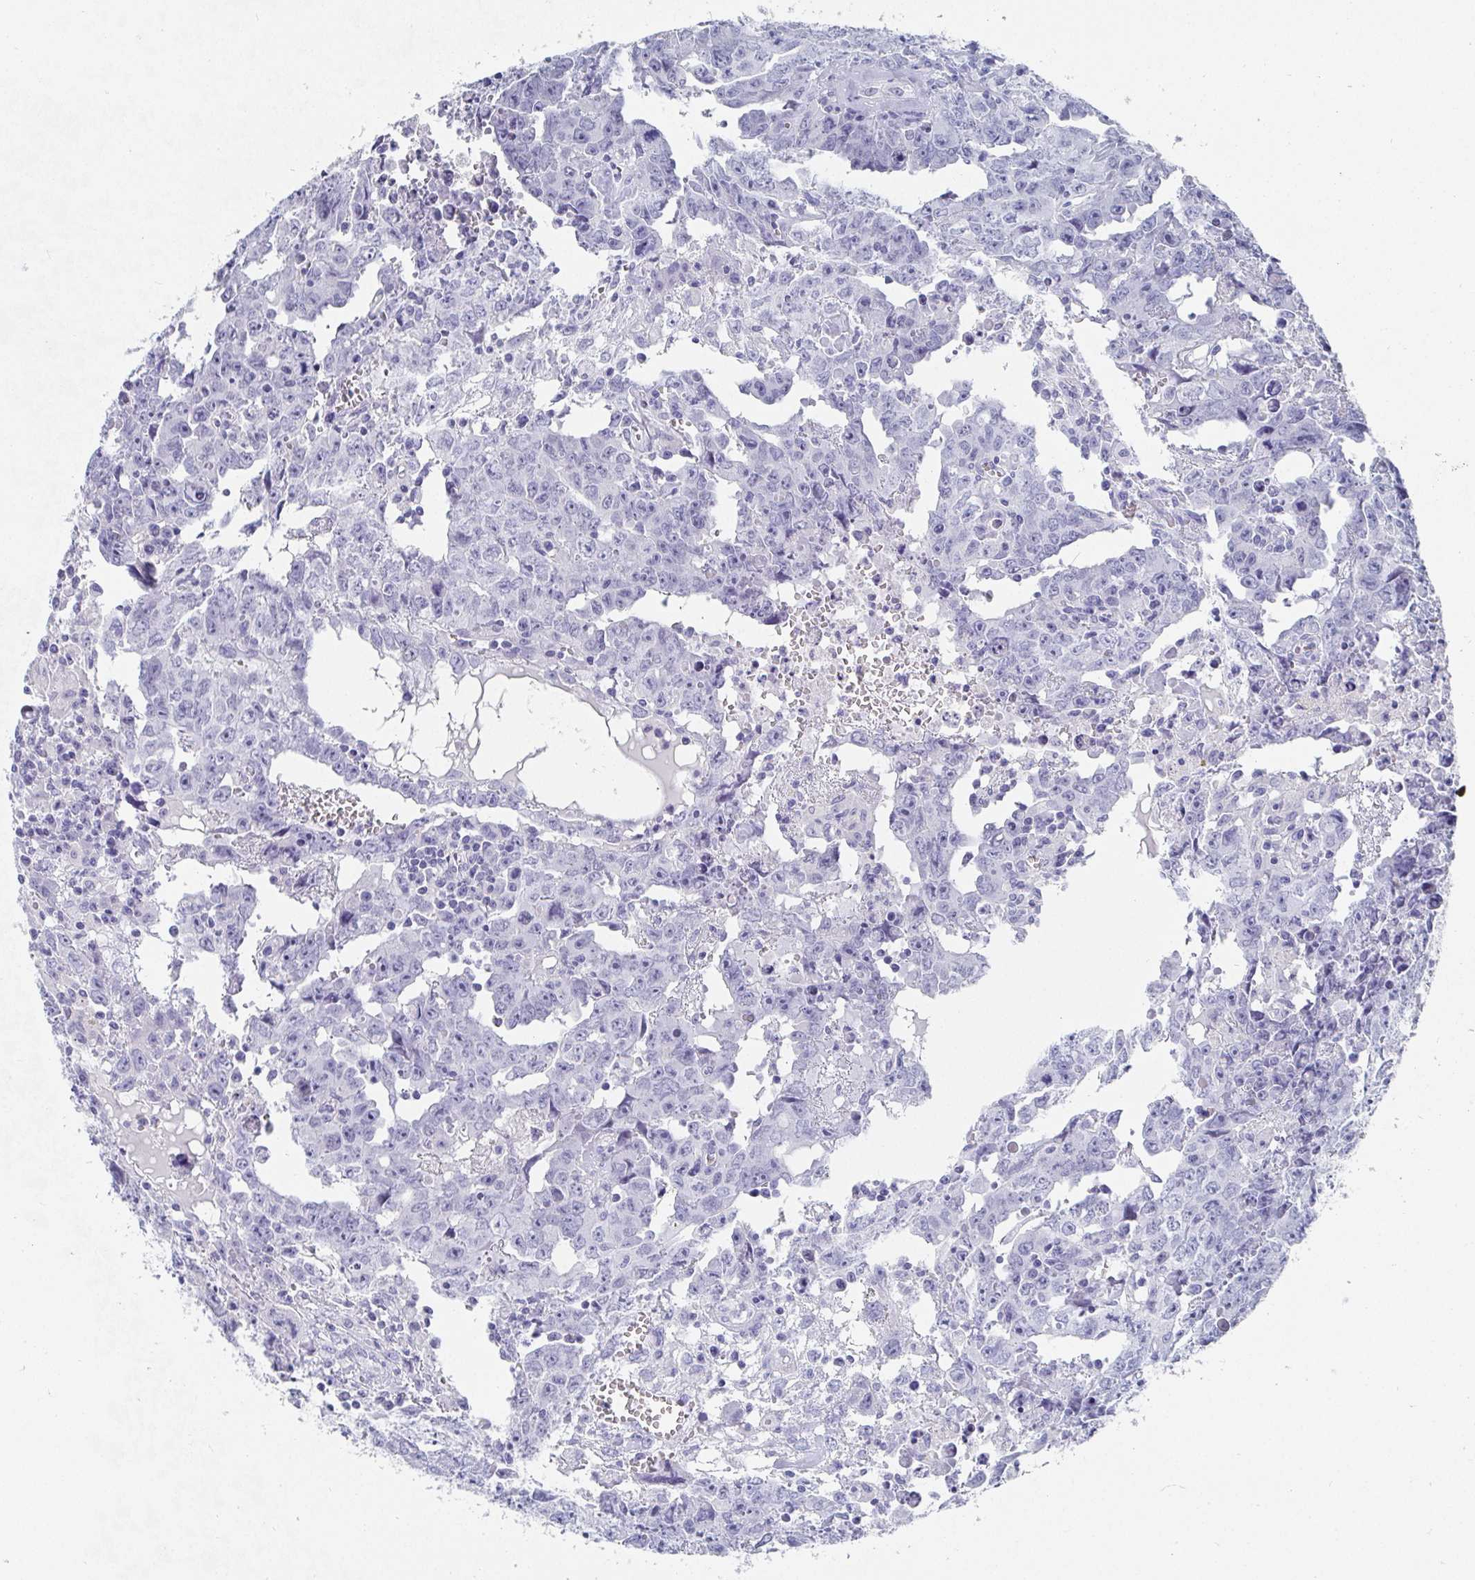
{"staining": {"intensity": "negative", "quantity": "none", "location": "none"}, "tissue": "testis cancer", "cell_type": "Tumor cells", "image_type": "cancer", "snomed": [{"axis": "morphology", "description": "Carcinoma, Embryonal, NOS"}, {"axis": "topography", "description": "Testis"}], "caption": "Immunohistochemical staining of embryonal carcinoma (testis) demonstrates no significant staining in tumor cells.", "gene": "GRIA1", "patient": {"sex": "male", "age": 22}}